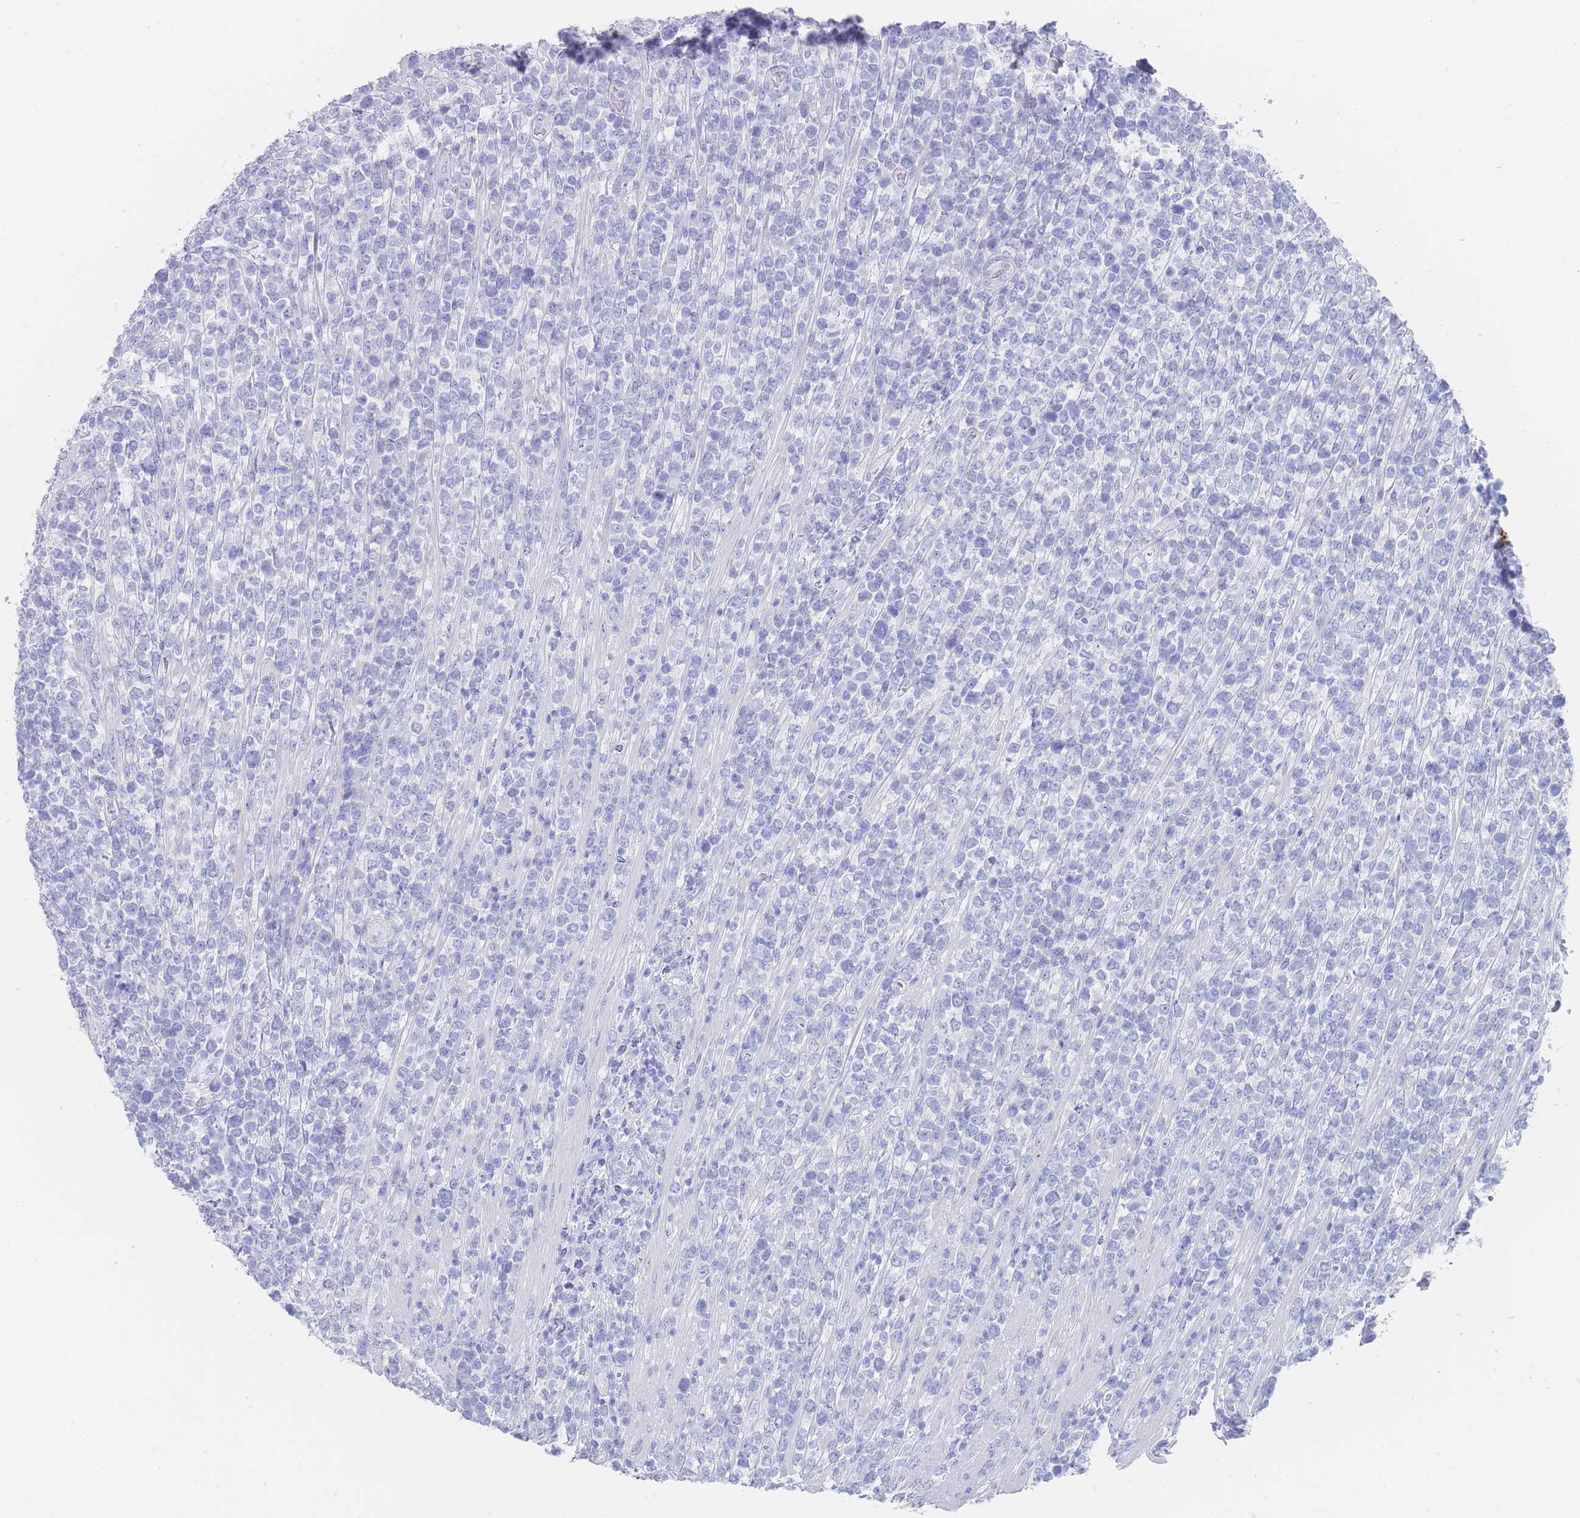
{"staining": {"intensity": "negative", "quantity": "none", "location": "none"}, "tissue": "lymphoma", "cell_type": "Tumor cells", "image_type": "cancer", "snomed": [{"axis": "morphology", "description": "Malignant lymphoma, non-Hodgkin's type, High grade"}, {"axis": "topography", "description": "Soft tissue"}], "caption": "High power microscopy image of an immunohistochemistry (IHC) micrograph of high-grade malignant lymphoma, non-Hodgkin's type, revealing no significant staining in tumor cells.", "gene": "LRRC37A", "patient": {"sex": "female", "age": 56}}